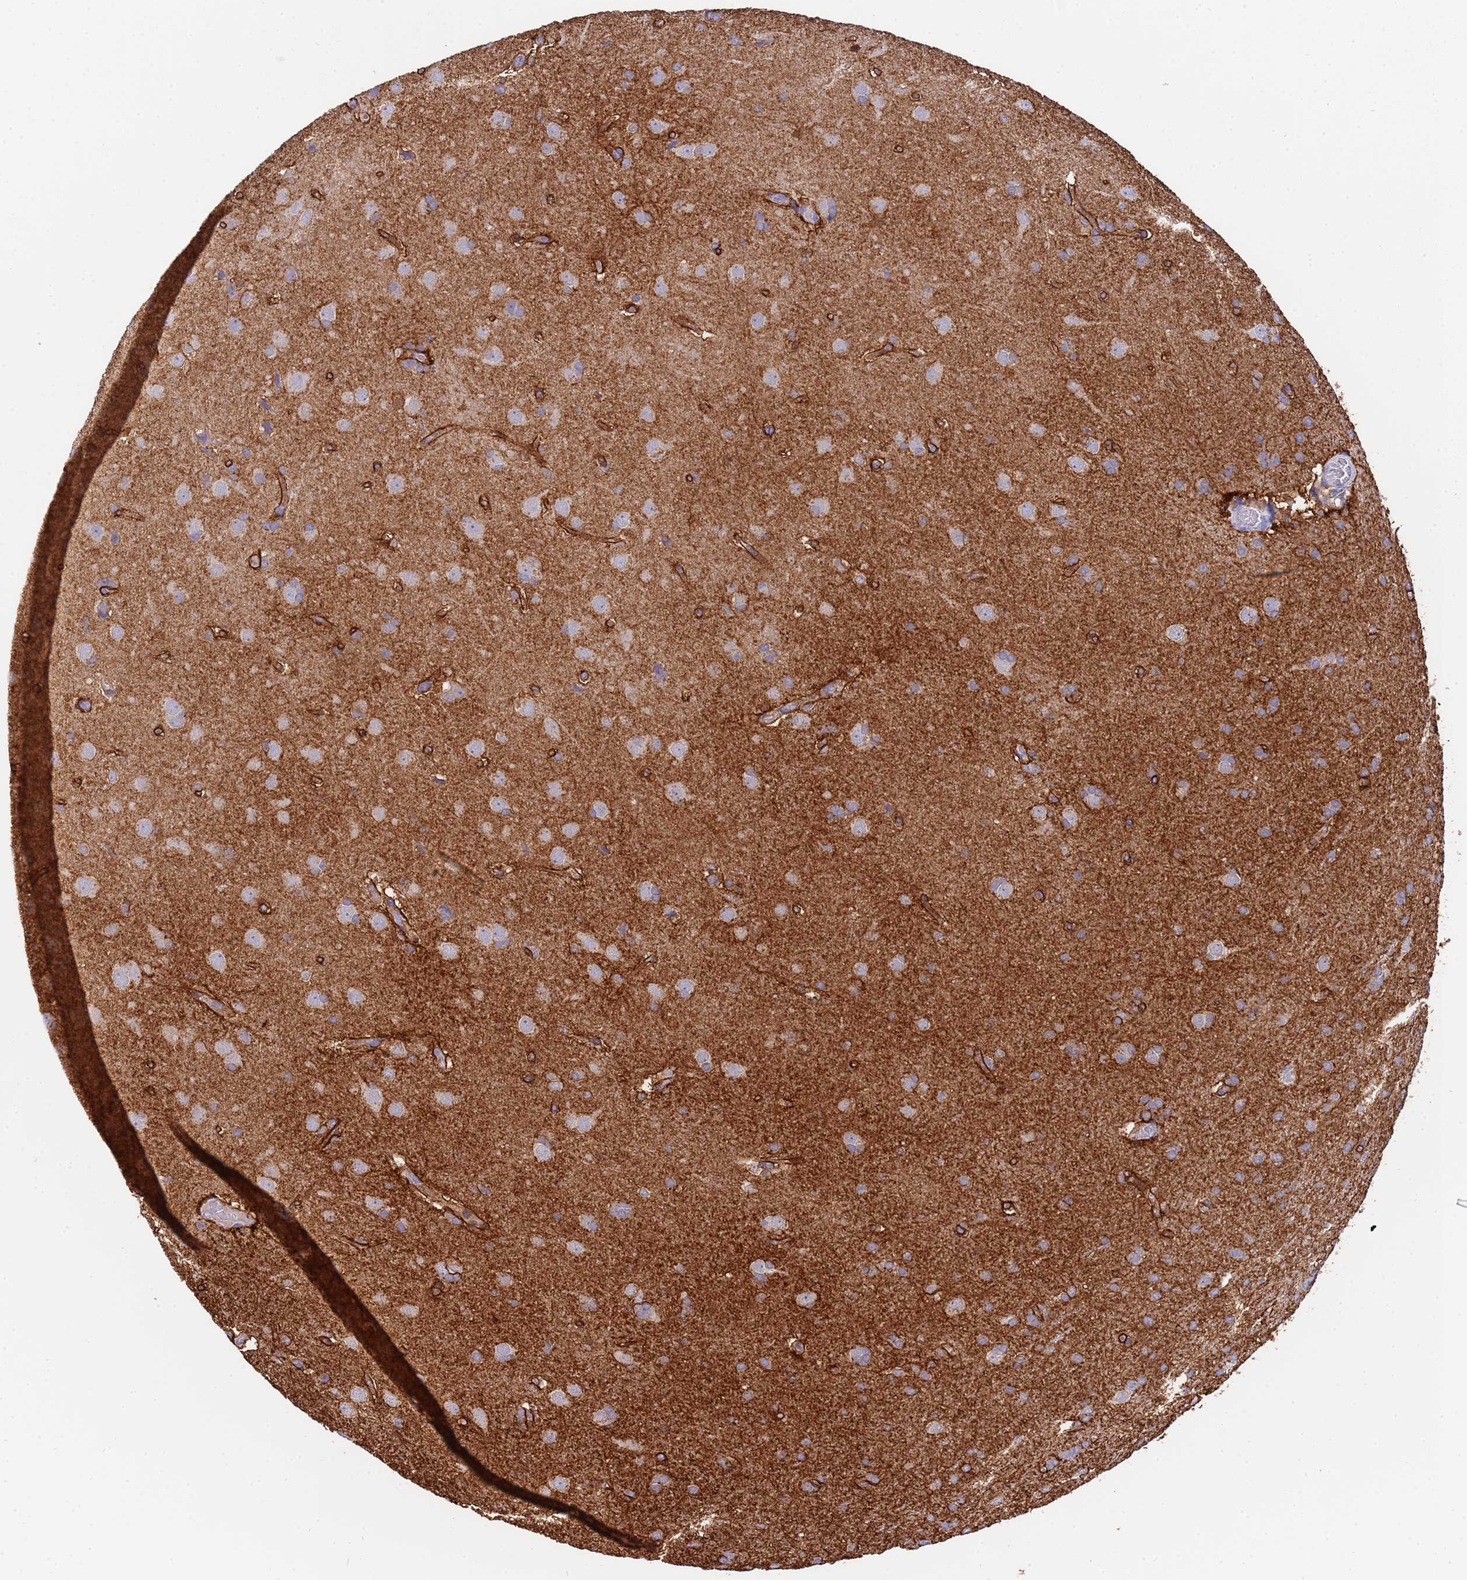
{"staining": {"intensity": "negative", "quantity": "none", "location": "none"}, "tissue": "glioma", "cell_type": "Tumor cells", "image_type": "cancer", "snomed": [{"axis": "morphology", "description": "Glioma, malignant, Low grade"}, {"axis": "topography", "description": "Brain"}], "caption": "The micrograph reveals no staining of tumor cells in malignant low-grade glioma.", "gene": "SLC24A3", "patient": {"sex": "female", "age": 32}}